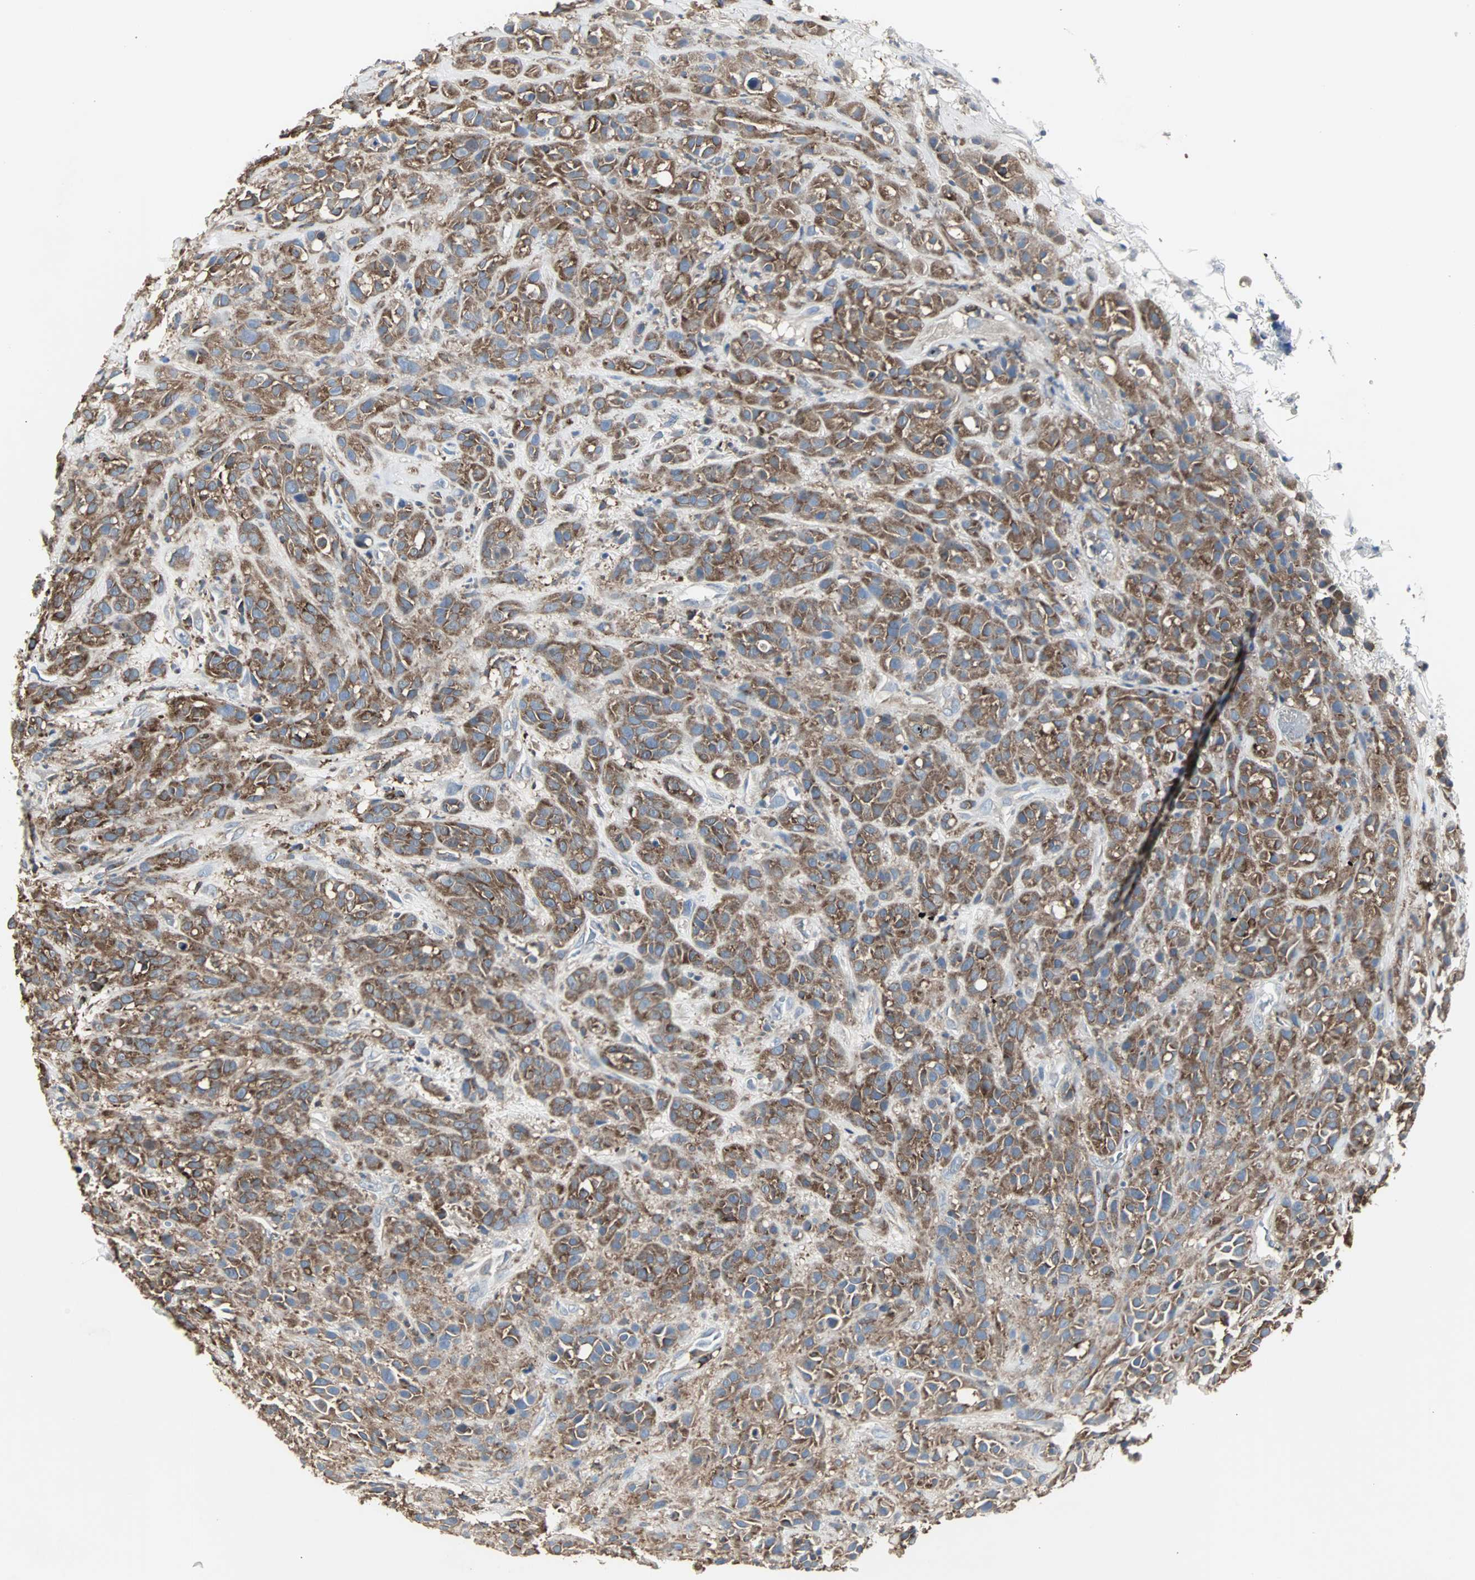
{"staining": {"intensity": "strong", "quantity": ">75%", "location": "cytoplasmic/membranous"}, "tissue": "head and neck cancer", "cell_type": "Tumor cells", "image_type": "cancer", "snomed": [{"axis": "morphology", "description": "Squamous cell carcinoma, NOS"}, {"axis": "topography", "description": "Head-Neck"}], "caption": "Protein staining of head and neck cancer tissue displays strong cytoplasmic/membranous staining in about >75% of tumor cells. (brown staining indicates protein expression, while blue staining denotes nuclei).", "gene": "LRRFIP1", "patient": {"sex": "male", "age": 62}}